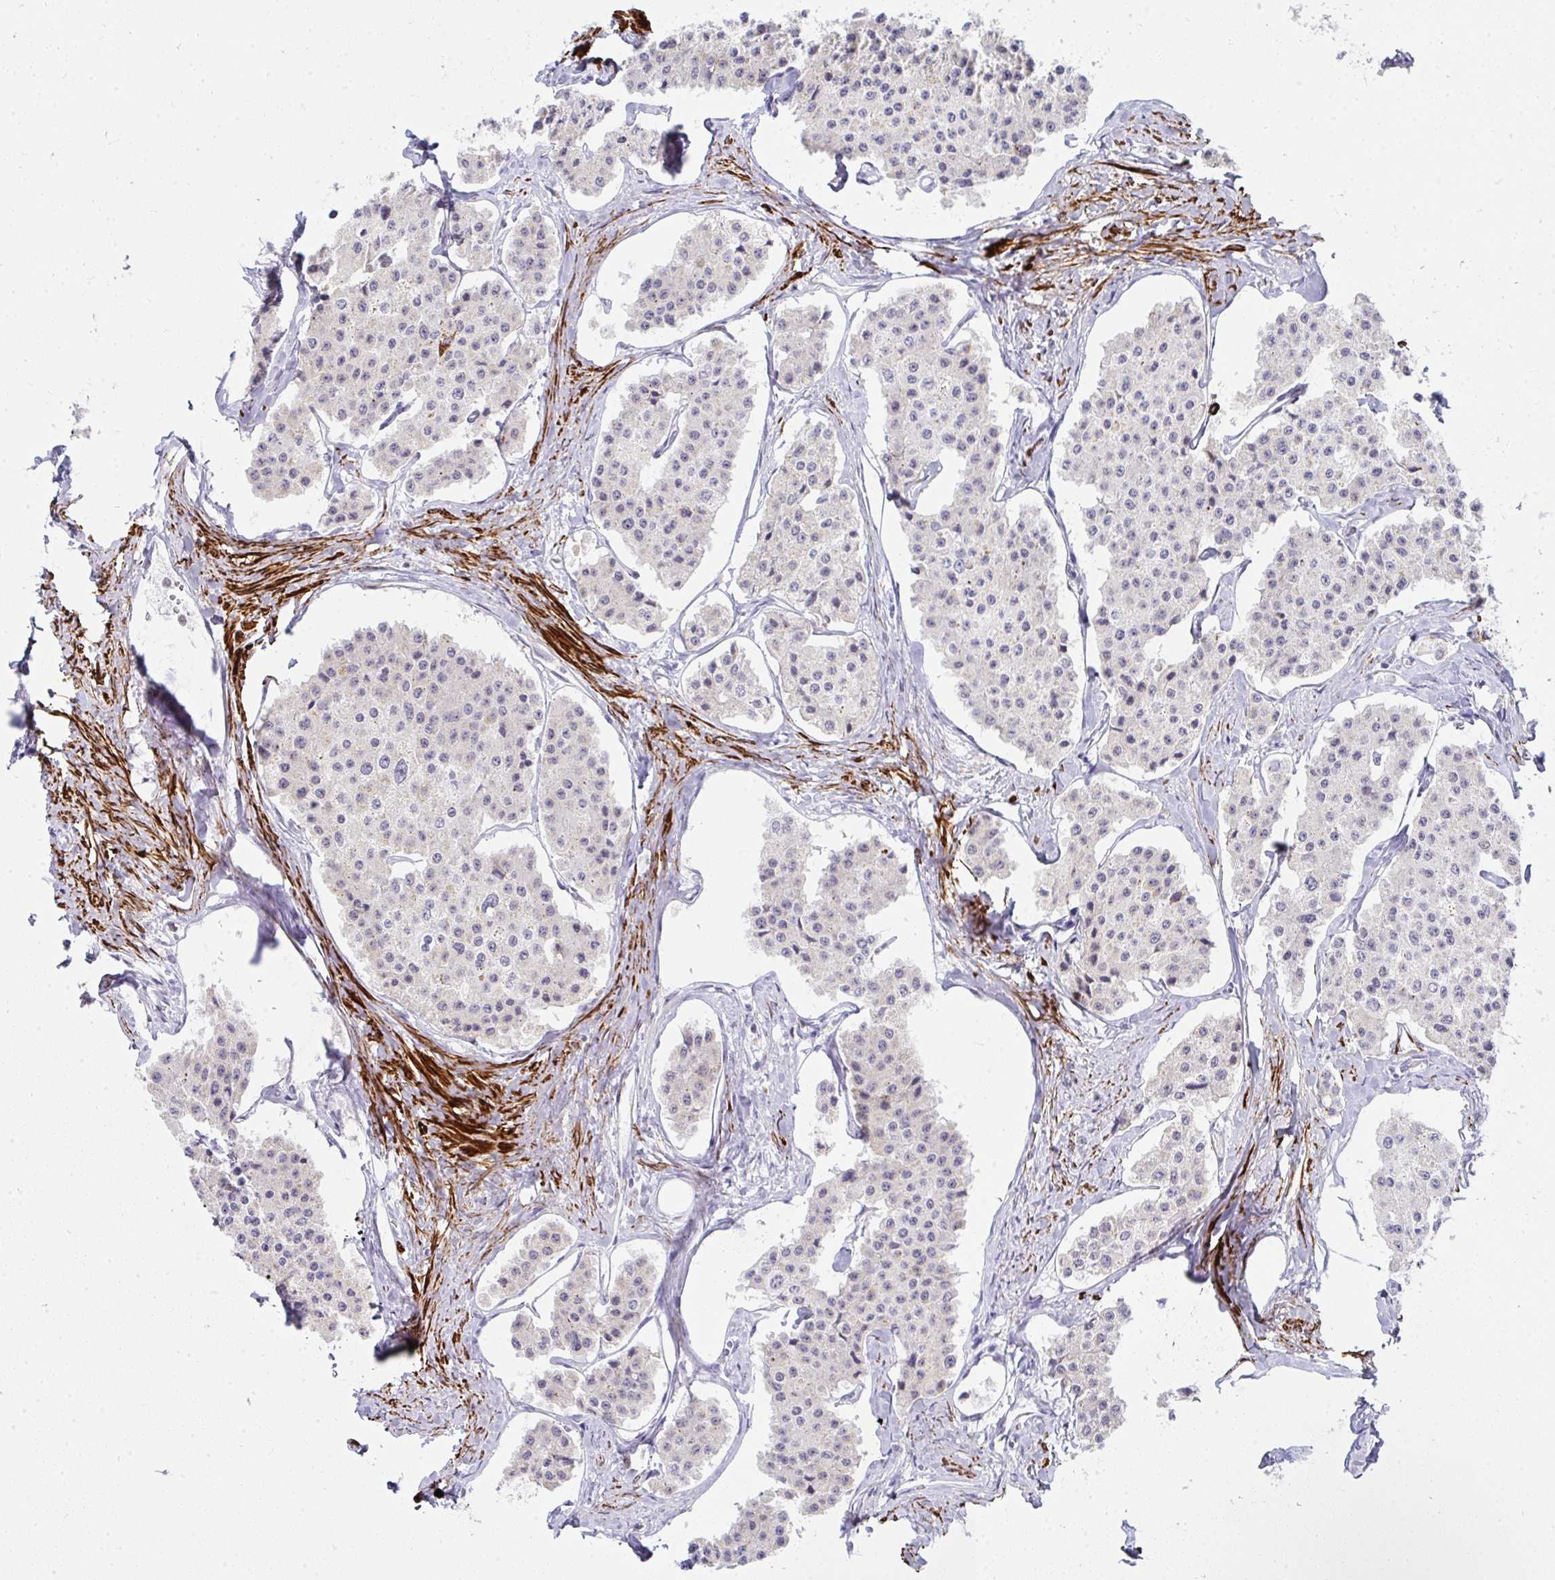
{"staining": {"intensity": "weak", "quantity": "<25%", "location": "nuclear"}, "tissue": "carcinoid", "cell_type": "Tumor cells", "image_type": "cancer", "snomed": [{"axis": "morphology", "description": "Carcinoid, malignant, NOS"}, {"axis": "topography", "description": "Small intestine"}], "caption": "Immunohistochemical staining of human carcinoid reveals no significant positivity in tumor cells.", "gene": "GINS2", "patient": {"sex": "female", "age": 65}}